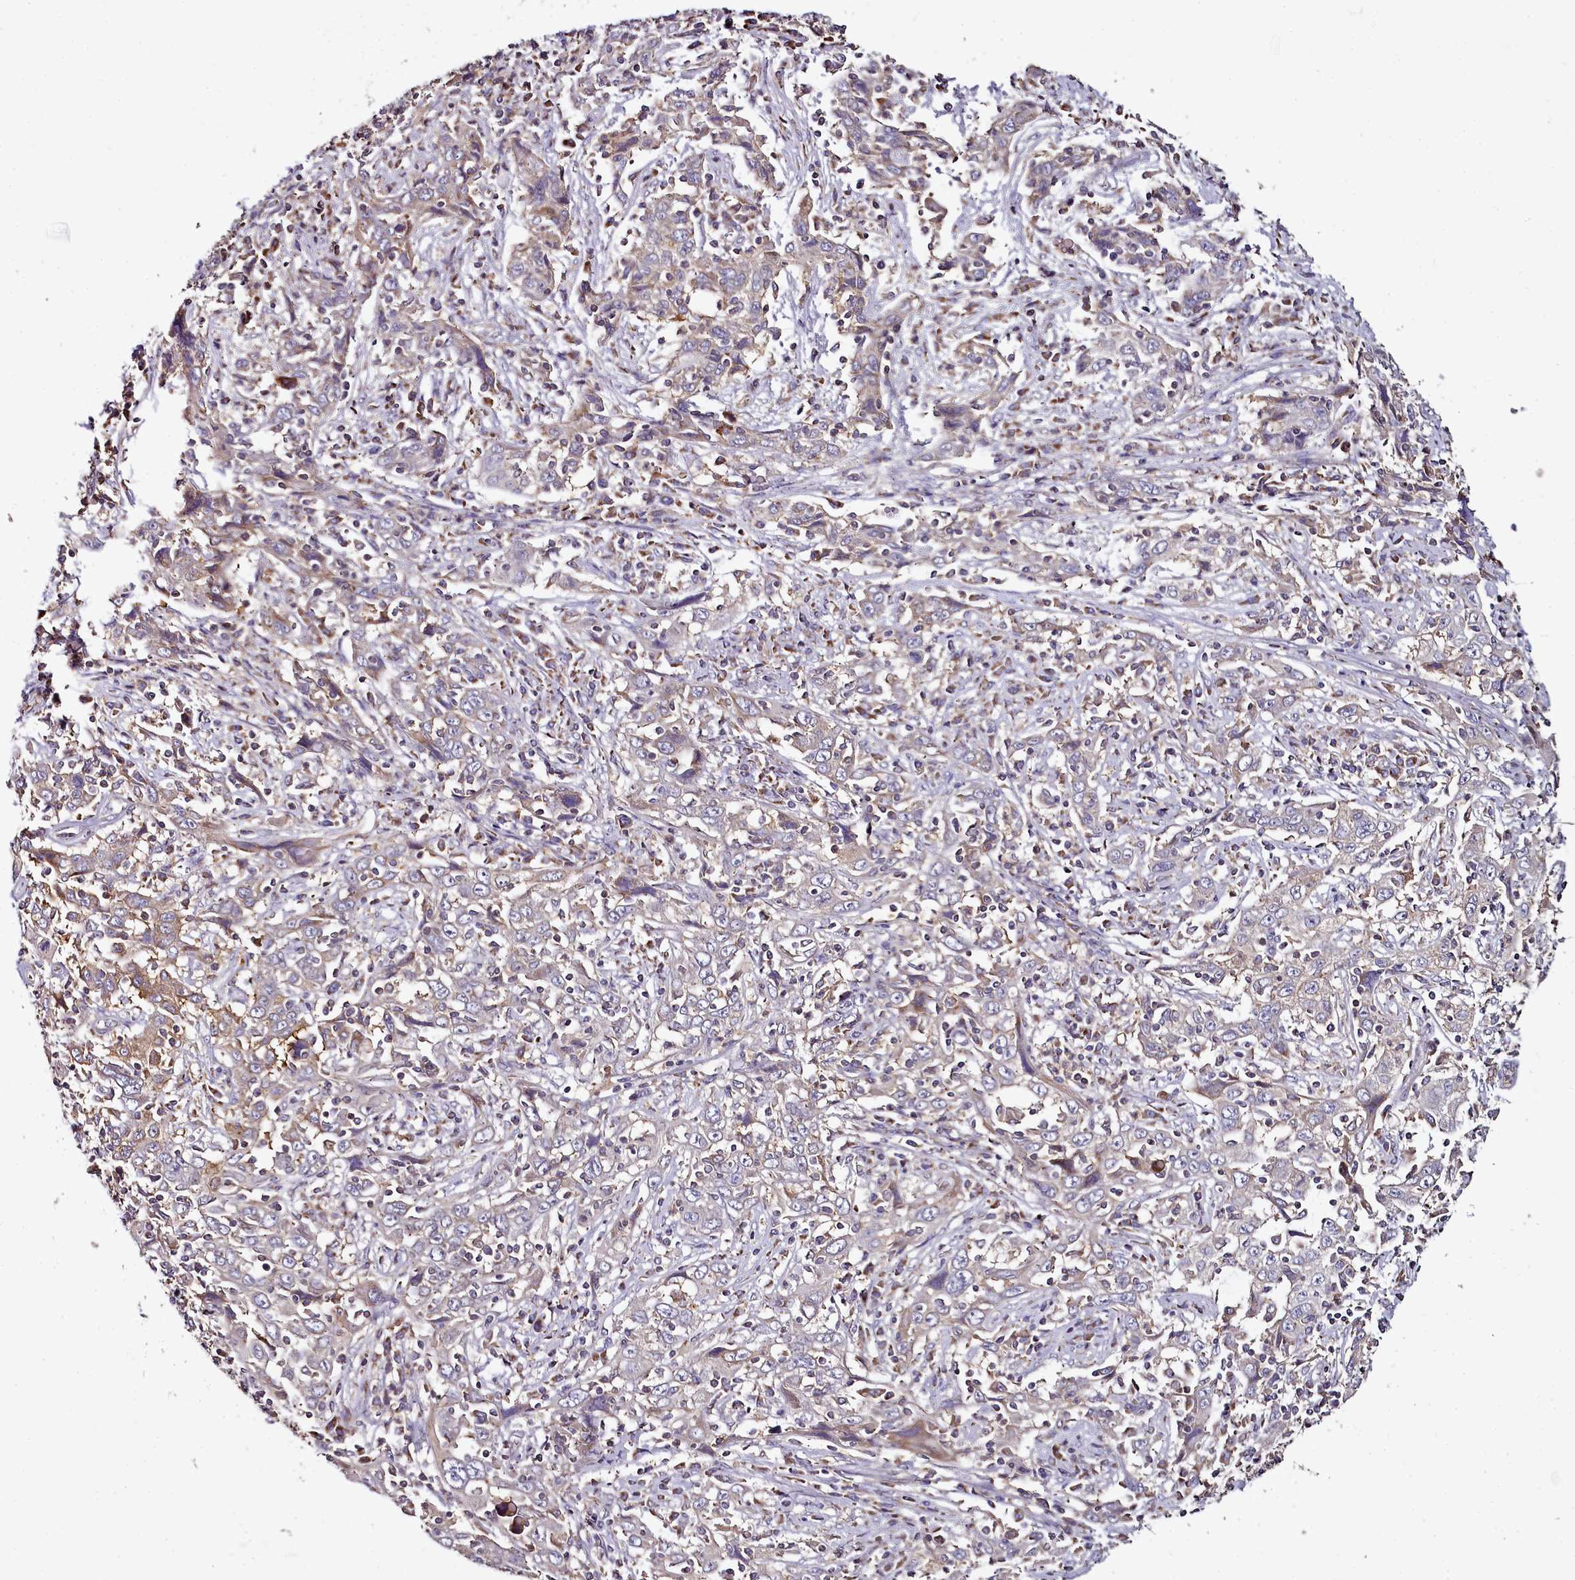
{"staining": {"intensity": "weak", "quantity": "<25%", "location": "cytoplasmic/membranous"}, "tissue": "cervical cancer", "cell_type": "Tumor cells", "image_type": "cancer", "snomed": [{"axis": "morphology", "description": "Squamous cell carcinoma, NOS"}, {"axis": "topography", "description": "Cervix"}], "caption": "IHC micrograph of human cervical cancer (squamous cell carcinoma) stained for a protein (brown), which exhibits no expression in tumor cells.", "gene": "ACSS1", "patient": {"sex": "female", "age": 46}}